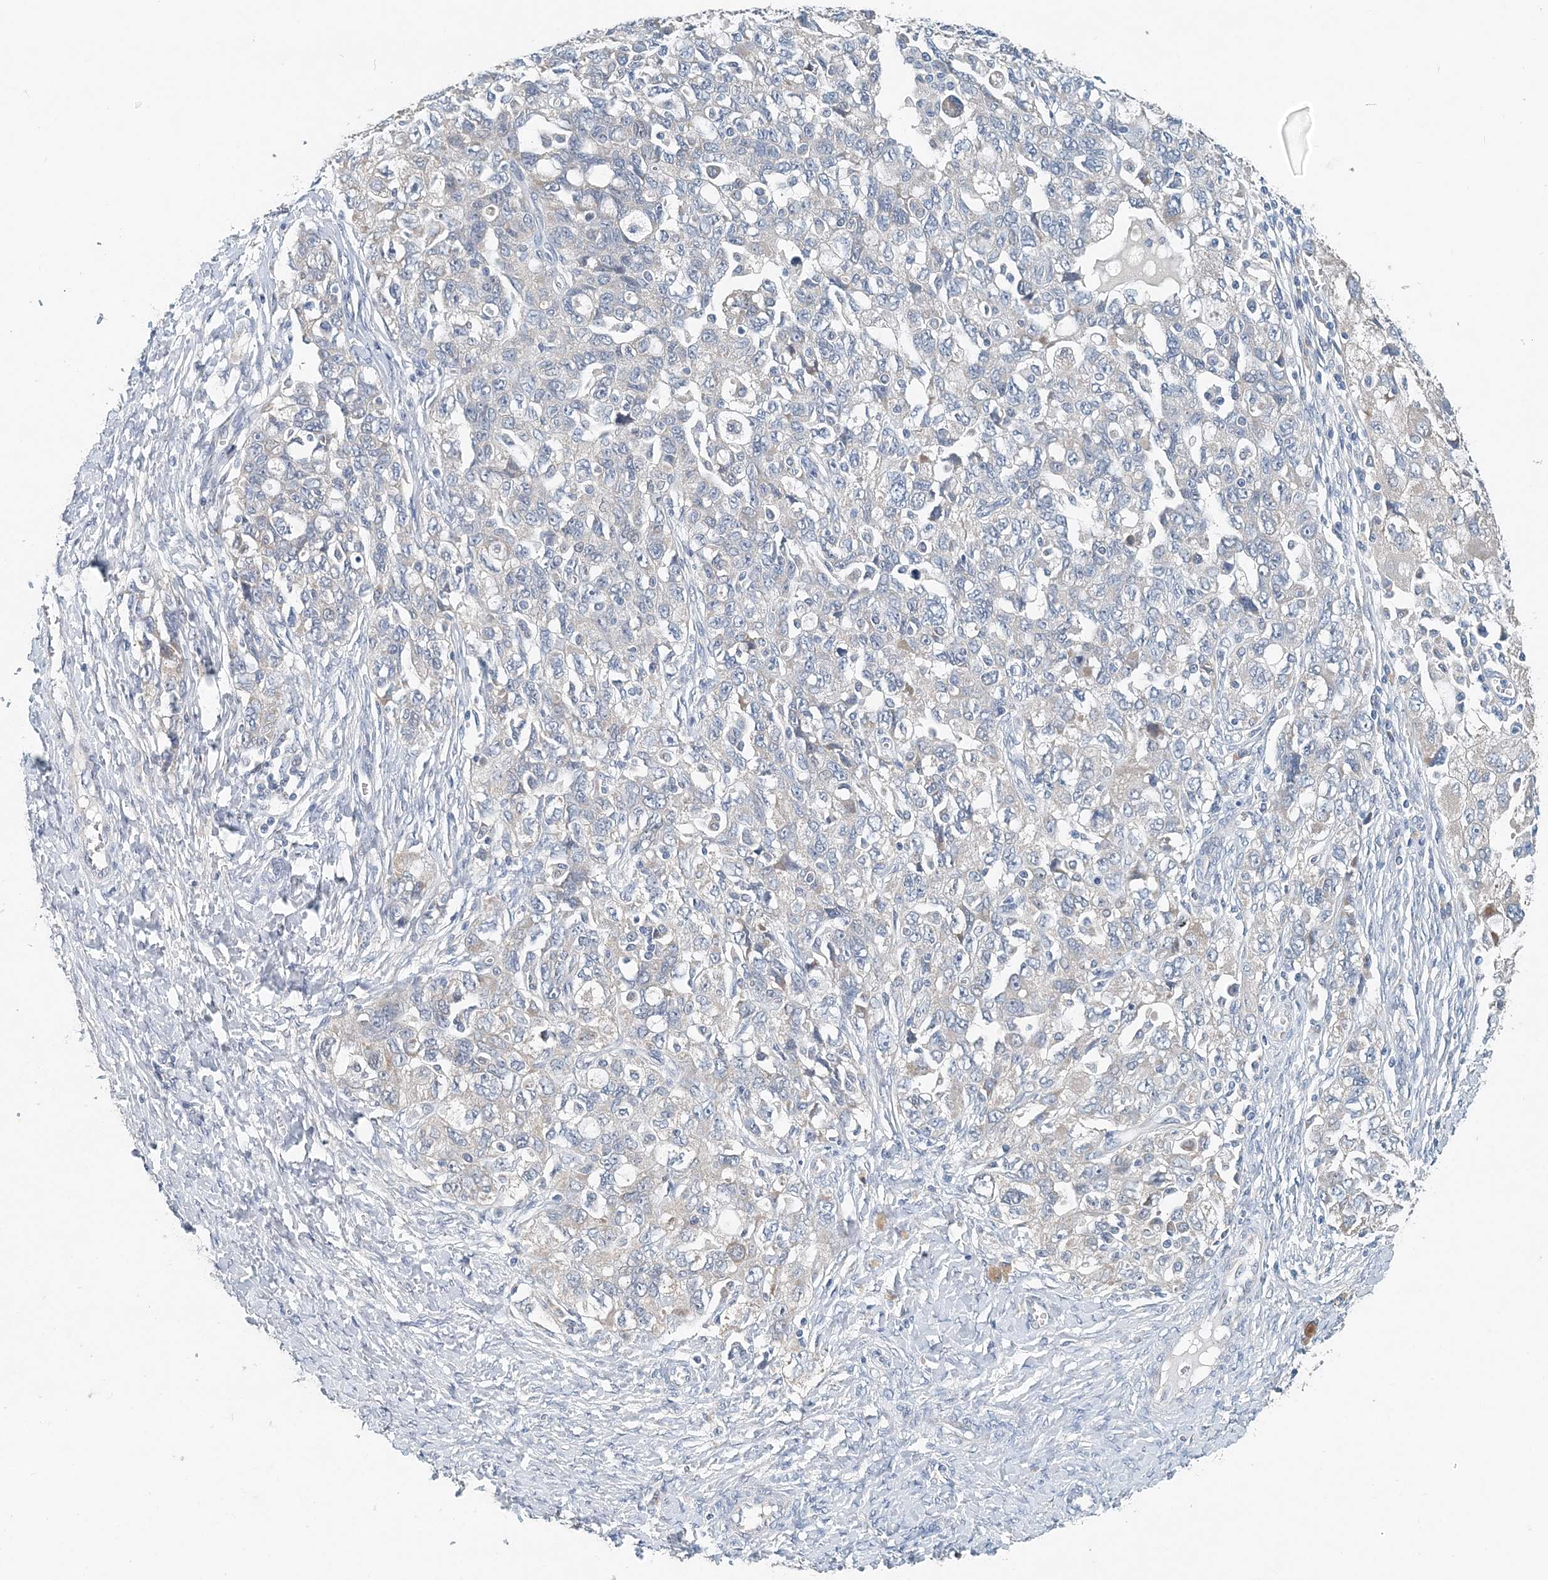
{"staining": {"intensity": "weak", "quantity": "<25%", "location": "cytoplasmic/membranous"}, "tissue": "ovarian cancer", "cell_type": "Tumor cells", "image_type": "cancer", "snomed": [{"axis": "morphology", "description": "Carcinoma, NOS"}, {"axis": "morphology", "description": "Cystadenocarcinoma, serous, NOS"}, {"axis": "topography", "description": "Ovary"}], "caption": "Protein analysis of carcinoma (ovarian) exhibits no significant staining in tumor cells.", "gene": "EEF1A2", "patient": {"sex": "female", "age": 69}}